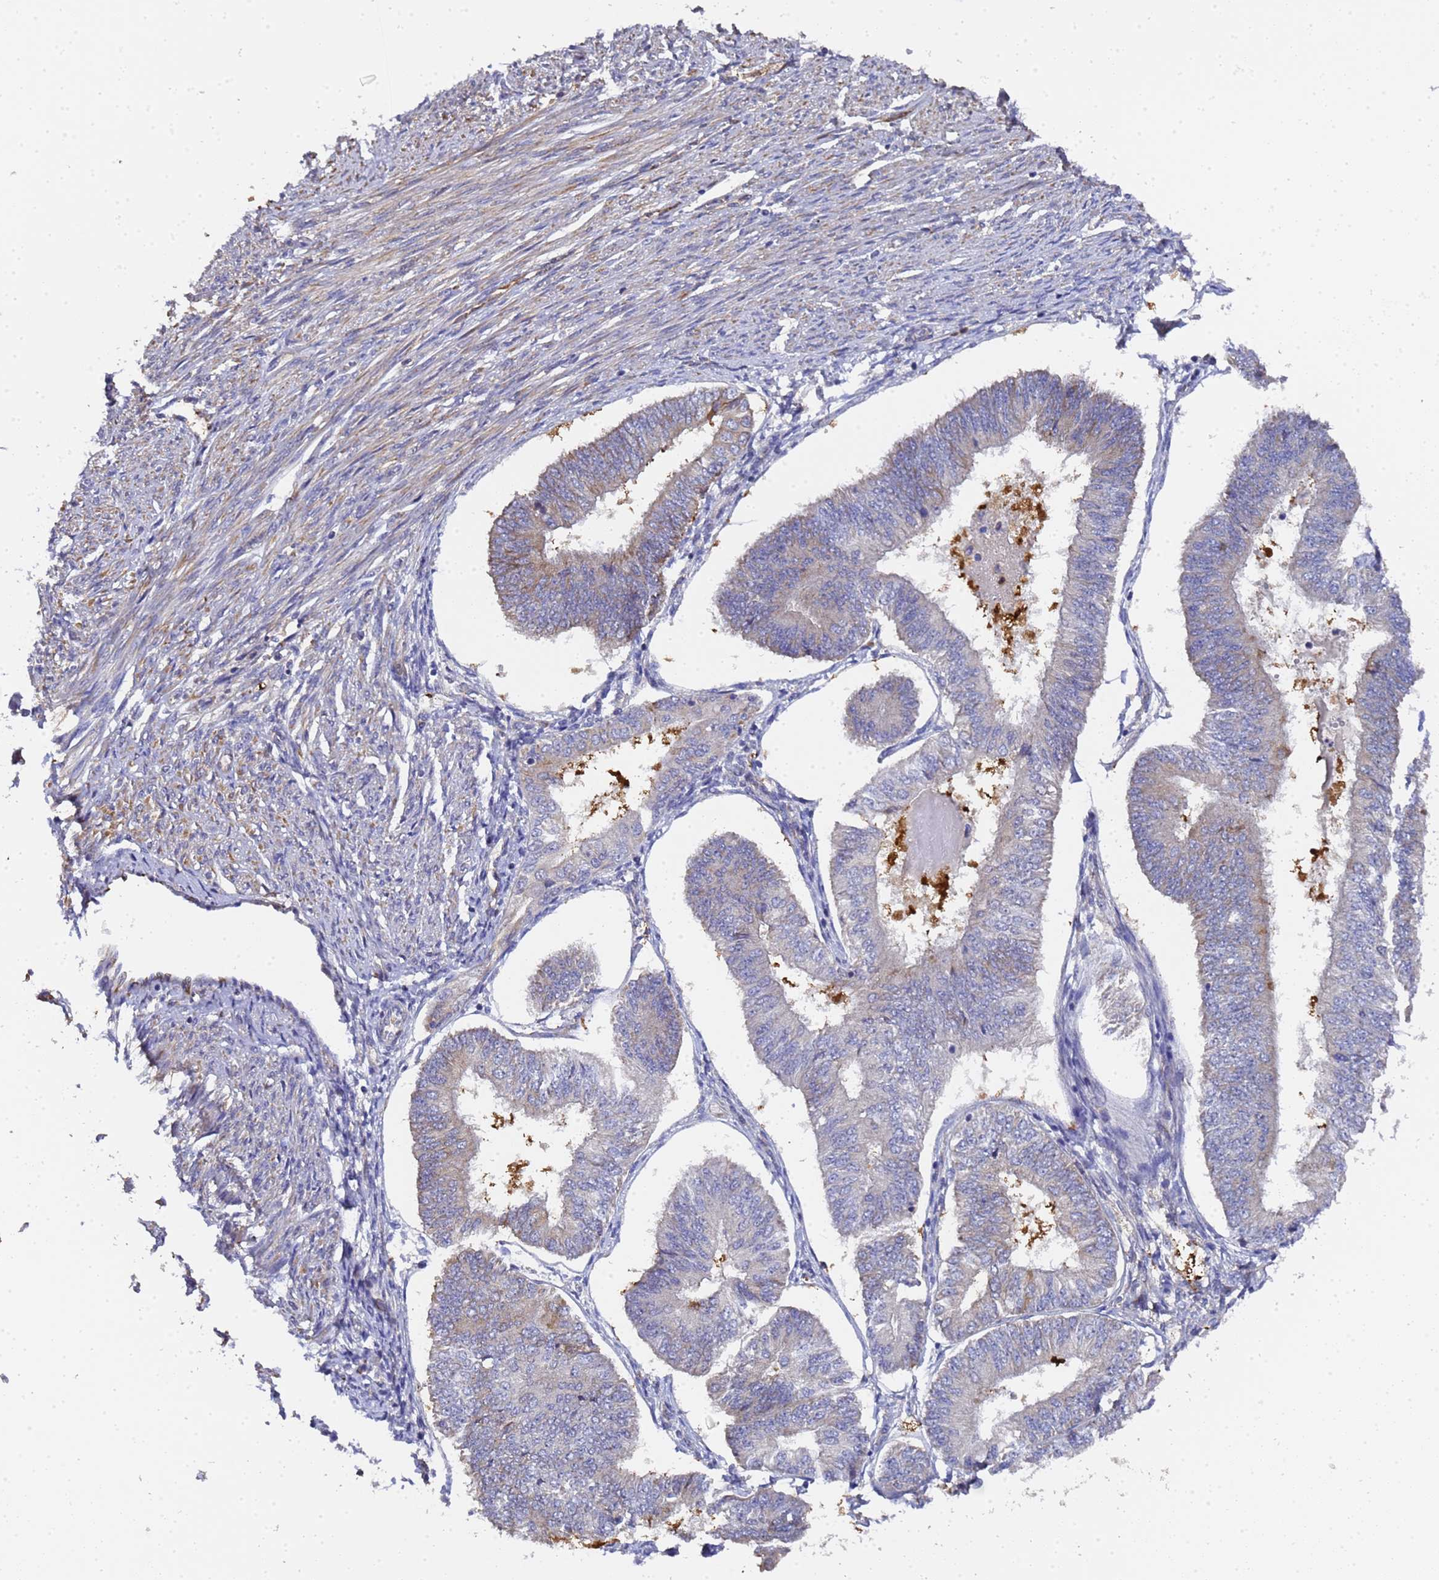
{"staining": {"intensity": "weak", "quantity": "<25%", "location": "cytoplasmic/membranous"}, "tissue": "endometrial cancer", "cell_type": "Tumor cells", "image_type": "cancer", "snomed": [{"axis": "morphology", "description": "Adenocarcinoma, NOS"}, {"axis": "topography", "description": "Endometrium"}], "caption": "This is an immunohistochemistry (IHC) histopathology image of adenocarcinoma (endometrial). There is no positivity in tumor cells.", "gene": "MOCS1", "patient": {"sex": "female", "age": 58}}